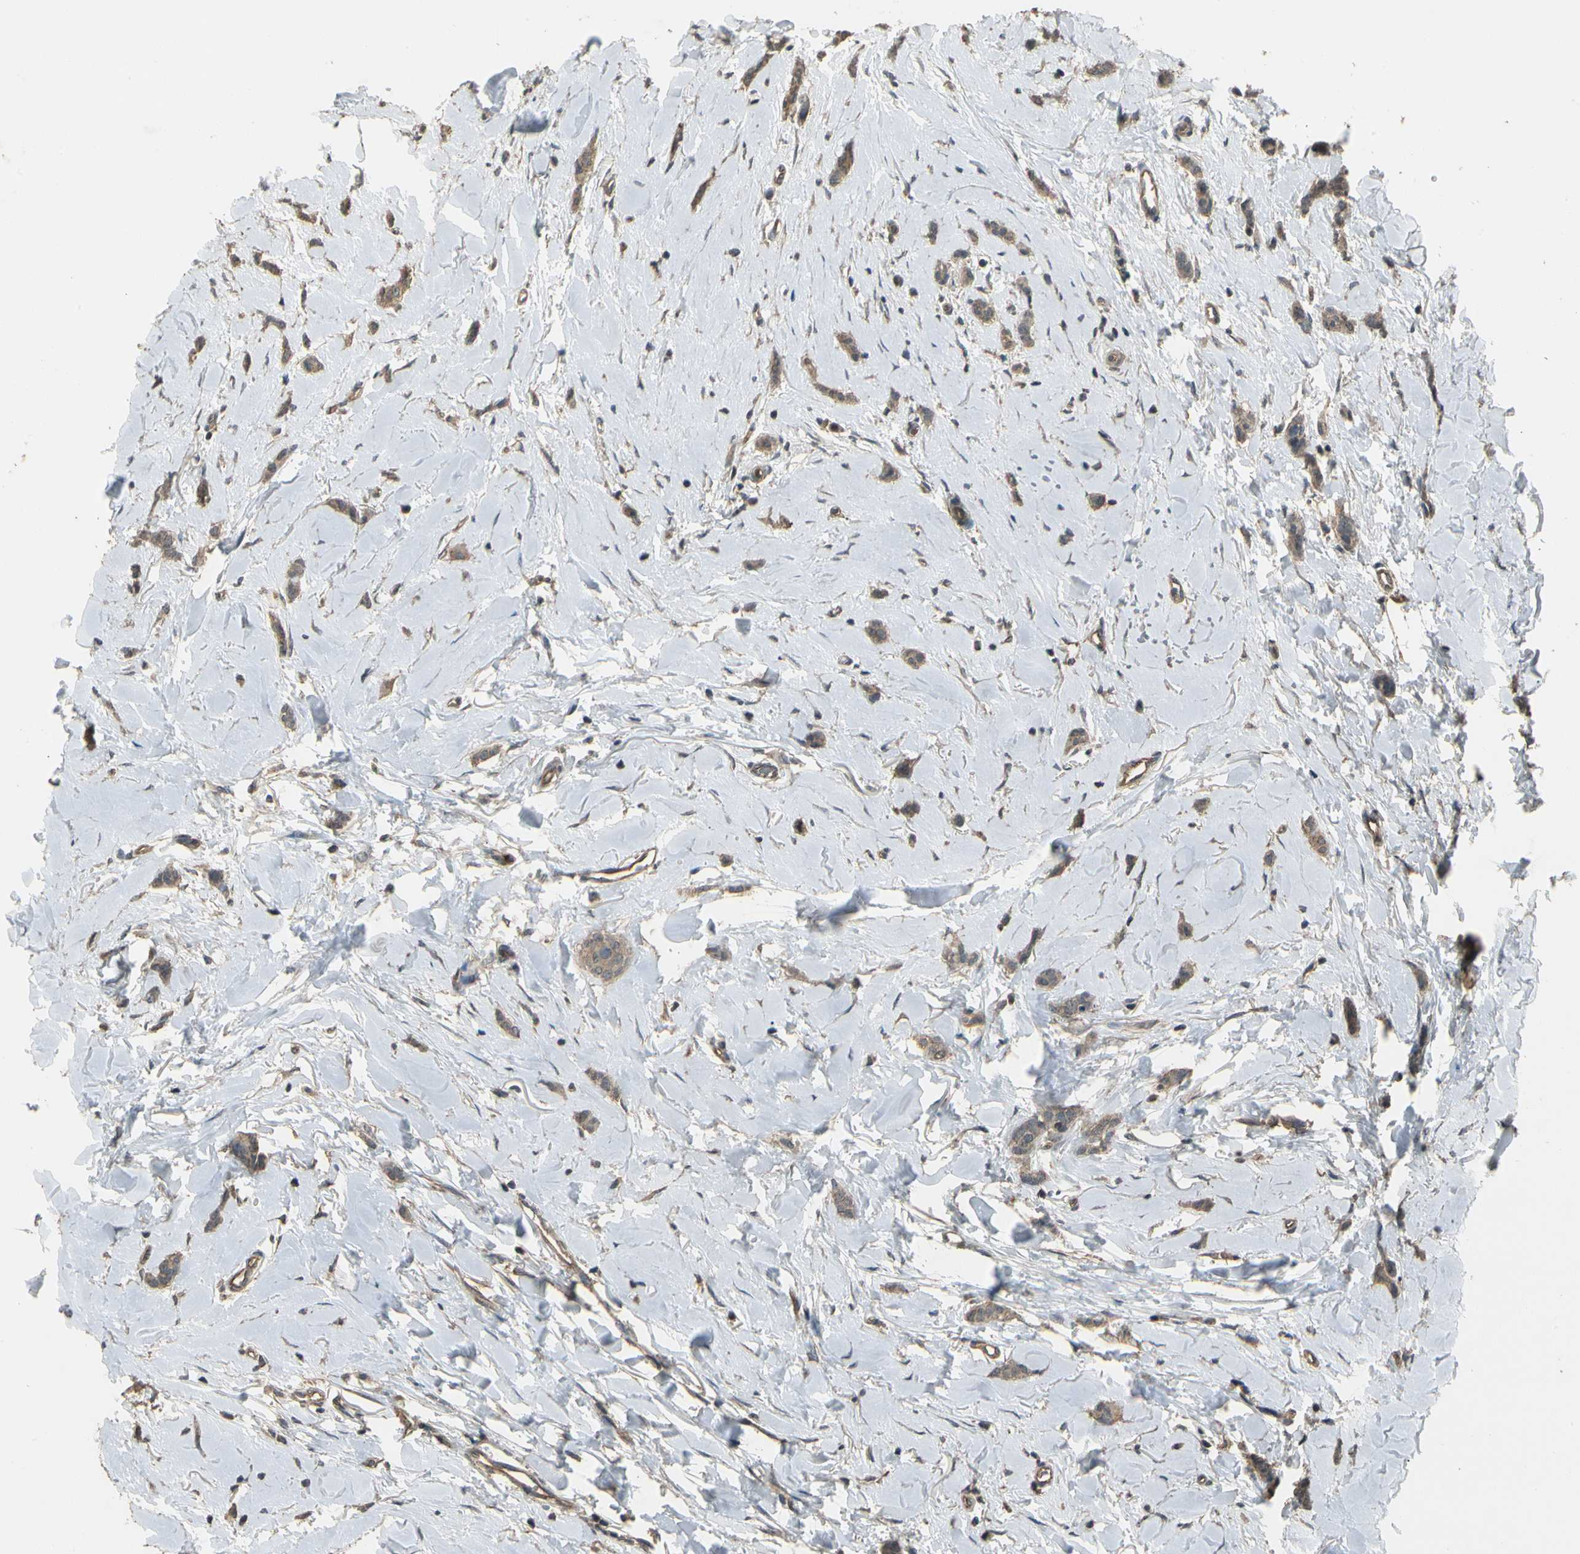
{"staining": {"intensity": "moderate", "quantity": ">75%", "location": "cytoplasmic/membranous"}, "tissue": "breast cancer", "cell_type": "Tumor cells", "image_type": "cancer", "snomed": [{"axis": "morphology", "description": "Lobular carcinoma"}, {"axis": "topography", "description": "Skin"}, {"axis": "topography", "description": "Breast"}], "caption": "Approximately >75% of tumor cells in breast lobular carcinoma show moderate cytoplasmic/membranous protein positivity as visualized by brown immunohistochemical staining.", "gene": "RNF180", "patient": {"sex": "female", "age": 46}}